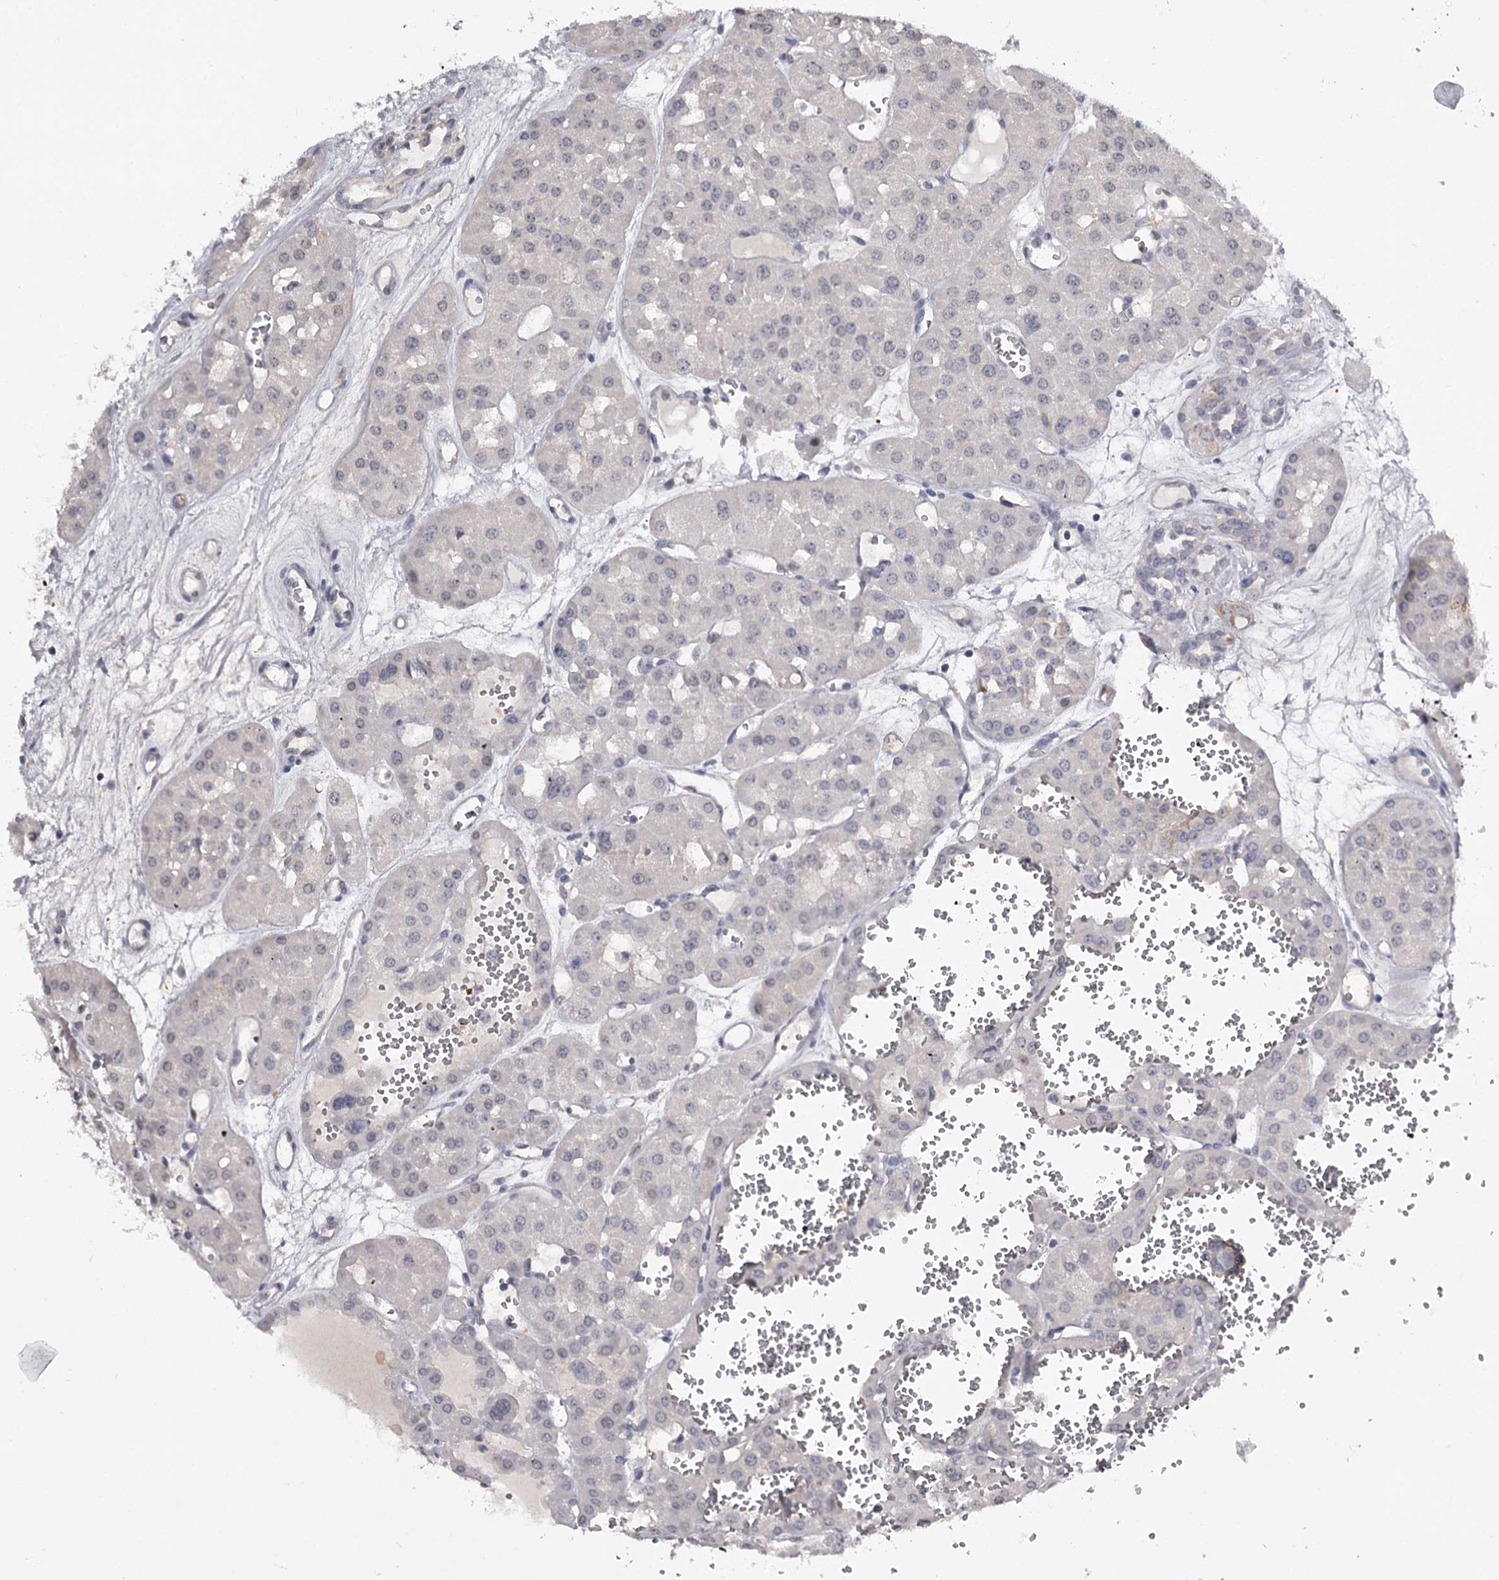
{"staining": {"intensity": "negative", "quantity": "none", "location": "none"}, "tissue": "renal cancer", "cell_type": "Tumor cells", "image_type": "cancer", "snomed": [{"axis": "morphology", "description": "Carcinoma, NOS"}, {"axis": "topography", "description": "Kidney"}], "caption": "Renal carcinoma was stained to show a protein in brown. There is no significant positivity in tumor cells. (Brightfield microscopy of DAB immunohistochemistry (IHC) at high magnification).", "gene": "GSTO1", "patient": {"sex": "female", "age": 75}}